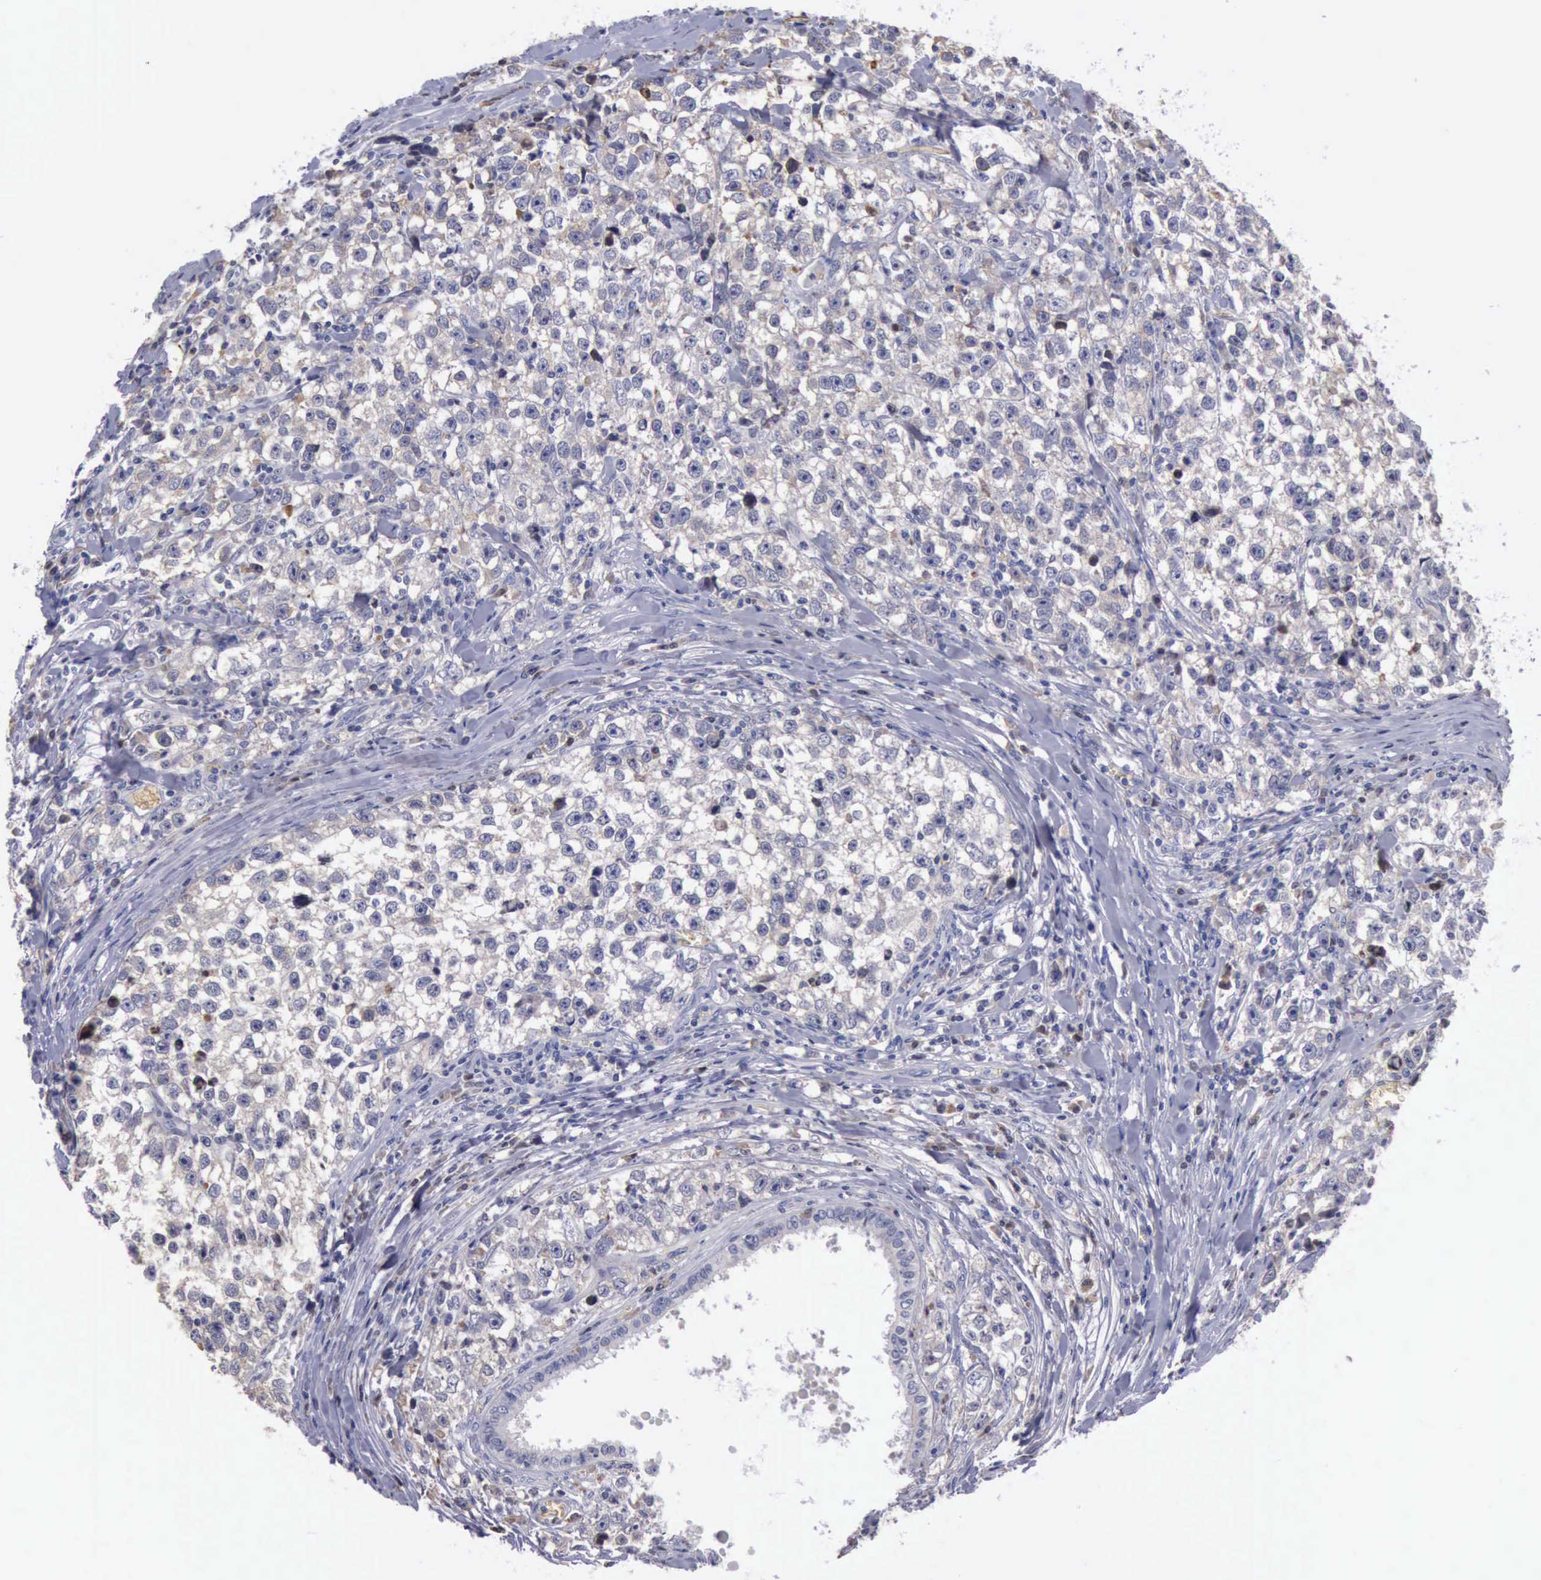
{"staining": {"intensity": "weak", "quantity": "25%-75%", "location": "cytoplasmic/membranous"}, "tissue": "testis cancer", "cell_type": "Tumor cells", "image_type": "cancer", "snomed": [{"axis": "morphology", "description": "Seminoma, NOS"}, {"axis": "morphology", "description": "Carcinoma, Embryonal, NOS"}, {"axis": "topography", "description": "Testis"}], "caption": "Protein staining demonstrates weak cytoplasmic/membranous staining in approximately 25%-75% of tumor cells in testis seminoma.", "gene": "CEP128", "patient": {"sex": "male", "age": 30}}